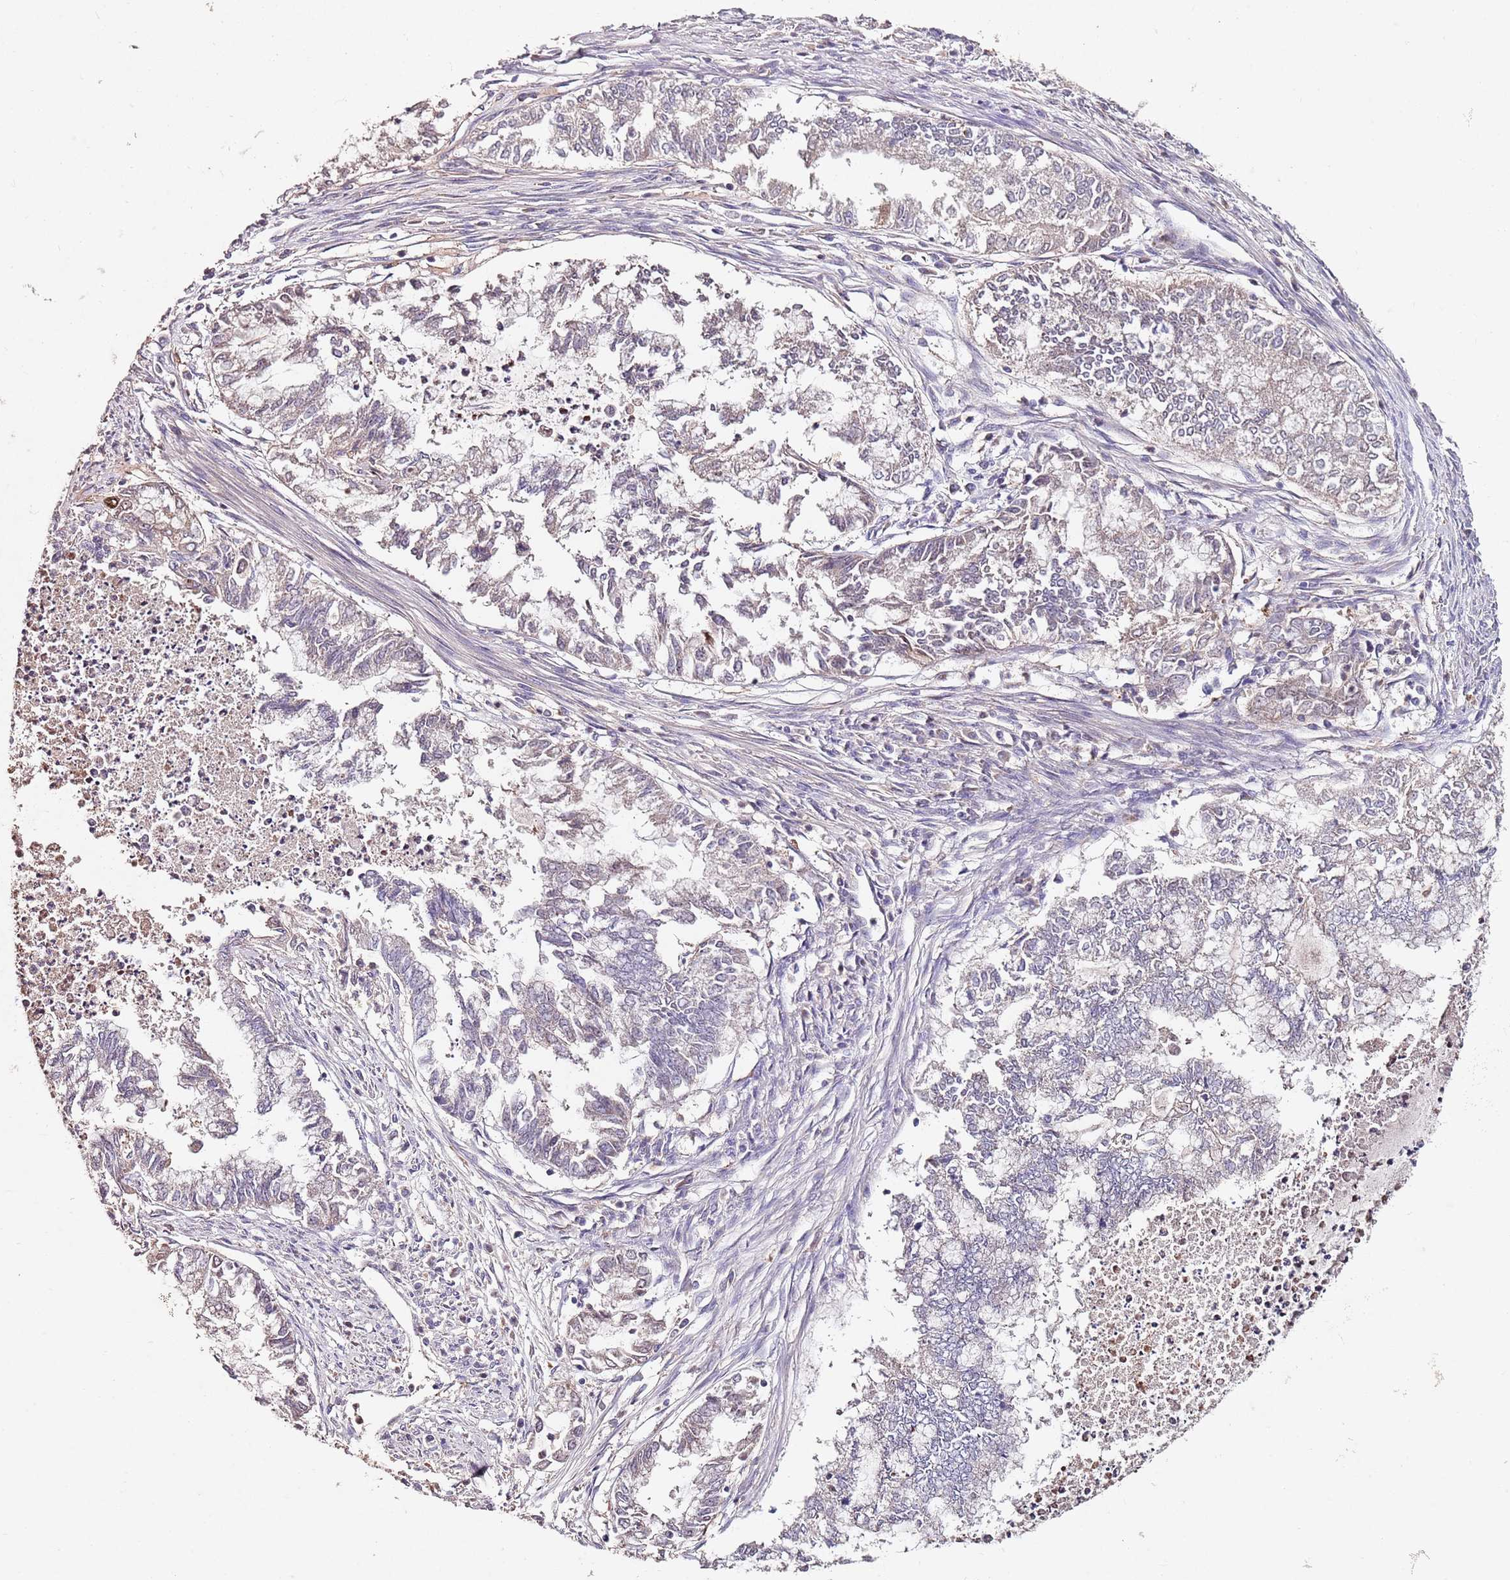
{"staining": {"intensity": "negative", "quantity": "none", "location": "none"}, "tissue": "endometrial cancer", "cell_type": "Tumor cells", "image_type": "cancer", "snomed": [{"axis": "morphology", "description": "Adenocarcinoma, NOS"}, {"axis": "topography", "description": "Endometrium"}], "caption": "There is no significant positivity in tumor cells of endometrial adenocarcinoma.", "gene": "NRDE2", "patient": {"sex": "female", "age": 79}}